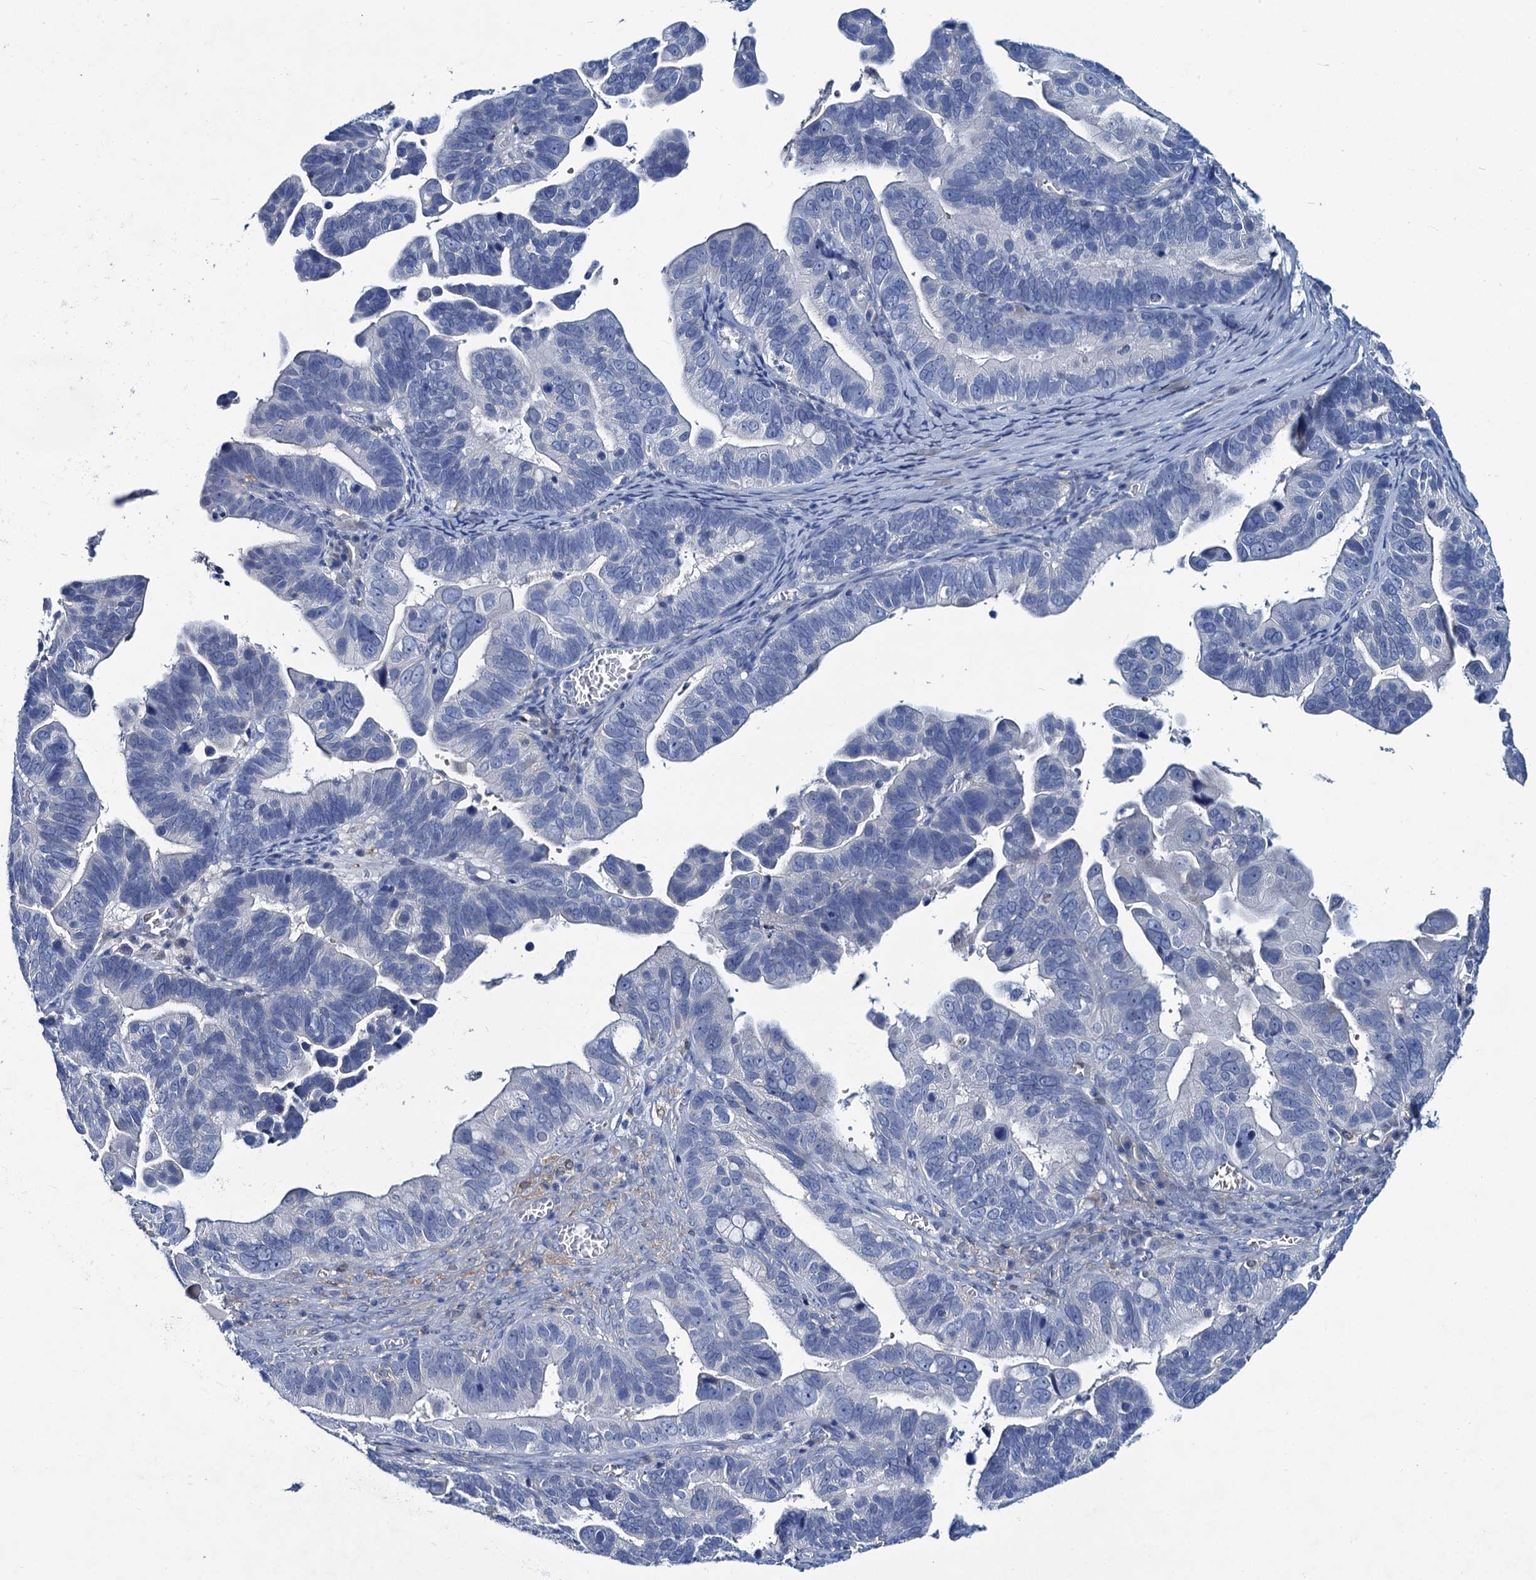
{"staining": {"intensity": "negative", "quantity": "none", "location": "none"}, "tissue": "ovarian cancer", "cell_type": "Tumor cells", "image_type": "cancer", "snomed": [{"axis": "morphology", "description": "Cystadenocarcinoma, serous, NOS"}, {"axis": "topography", "description": "Ovary"}], "caption": "This is an immunohistochemistry (IHC) image of human ovarian cancer (serous cystadenocarcinoma). There is no staining in tumor cells.", "gene": "RTKN2", "patient": {"sex": "female", "age": 56}}